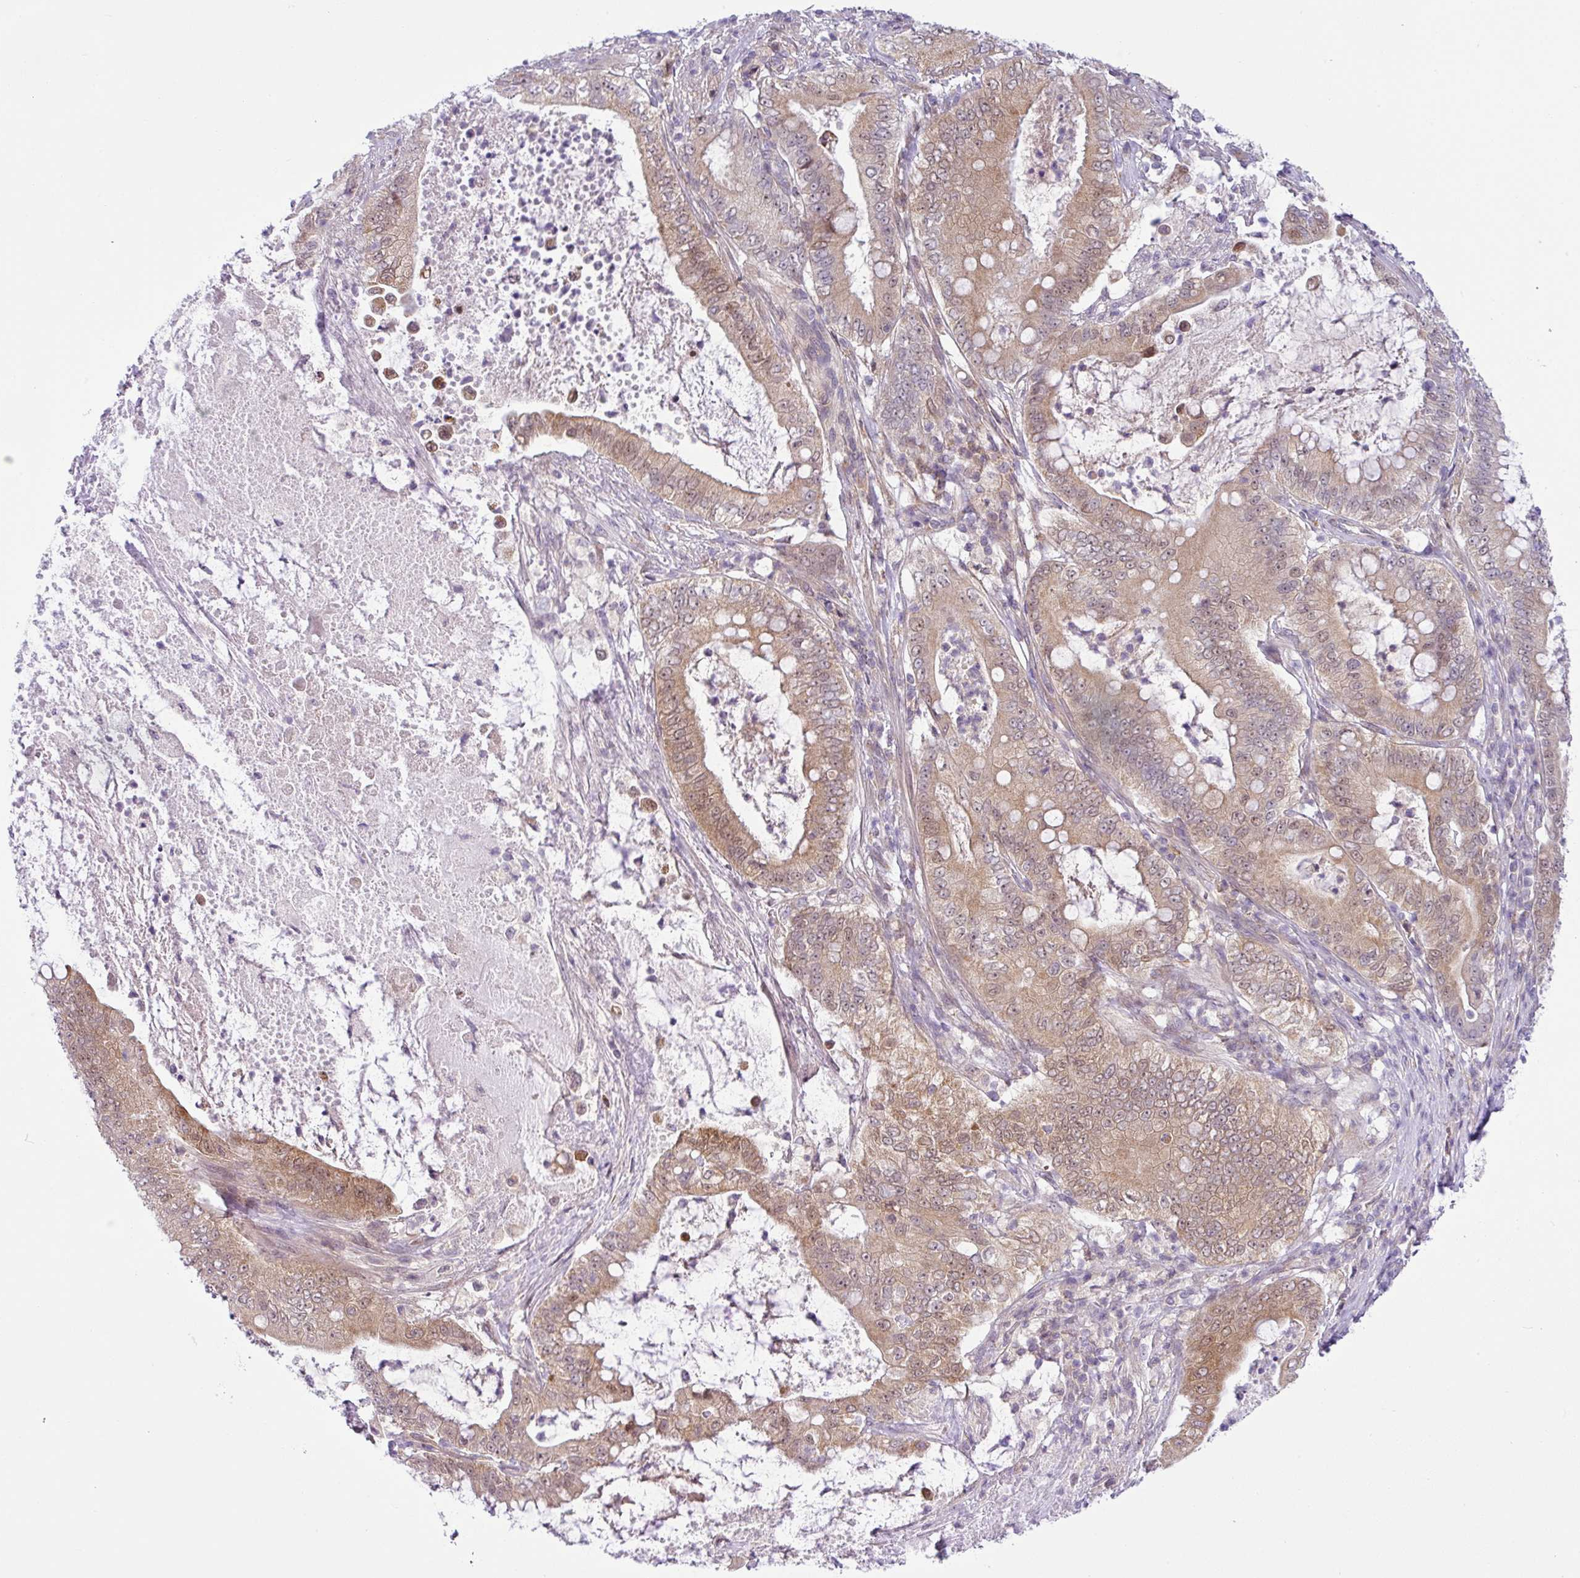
{"staining": {"intensity": "moderate", "quantity": ">75%", "location": "cytoplasmic/membranous,nuclear"}, "tissue": "pancreatic cancer", "cell_type": "Tumor cells", "image_type": "cancer", "snomed": [{"axis": "morphology", "description": "Adenocarcinoma, NOS"}, {"axis": "topography", "description": "Pancreas"}], "caption": "Adenocarcinoma (pancreatic) tissue demonstrates moderate cytoplasmic/membranous and nuclear staining in approximately >75% of tumor cells, visualized by immunohistochemistry.", "gene": "NDUFB2", "patient": {"sex": "male", "age": 71}}